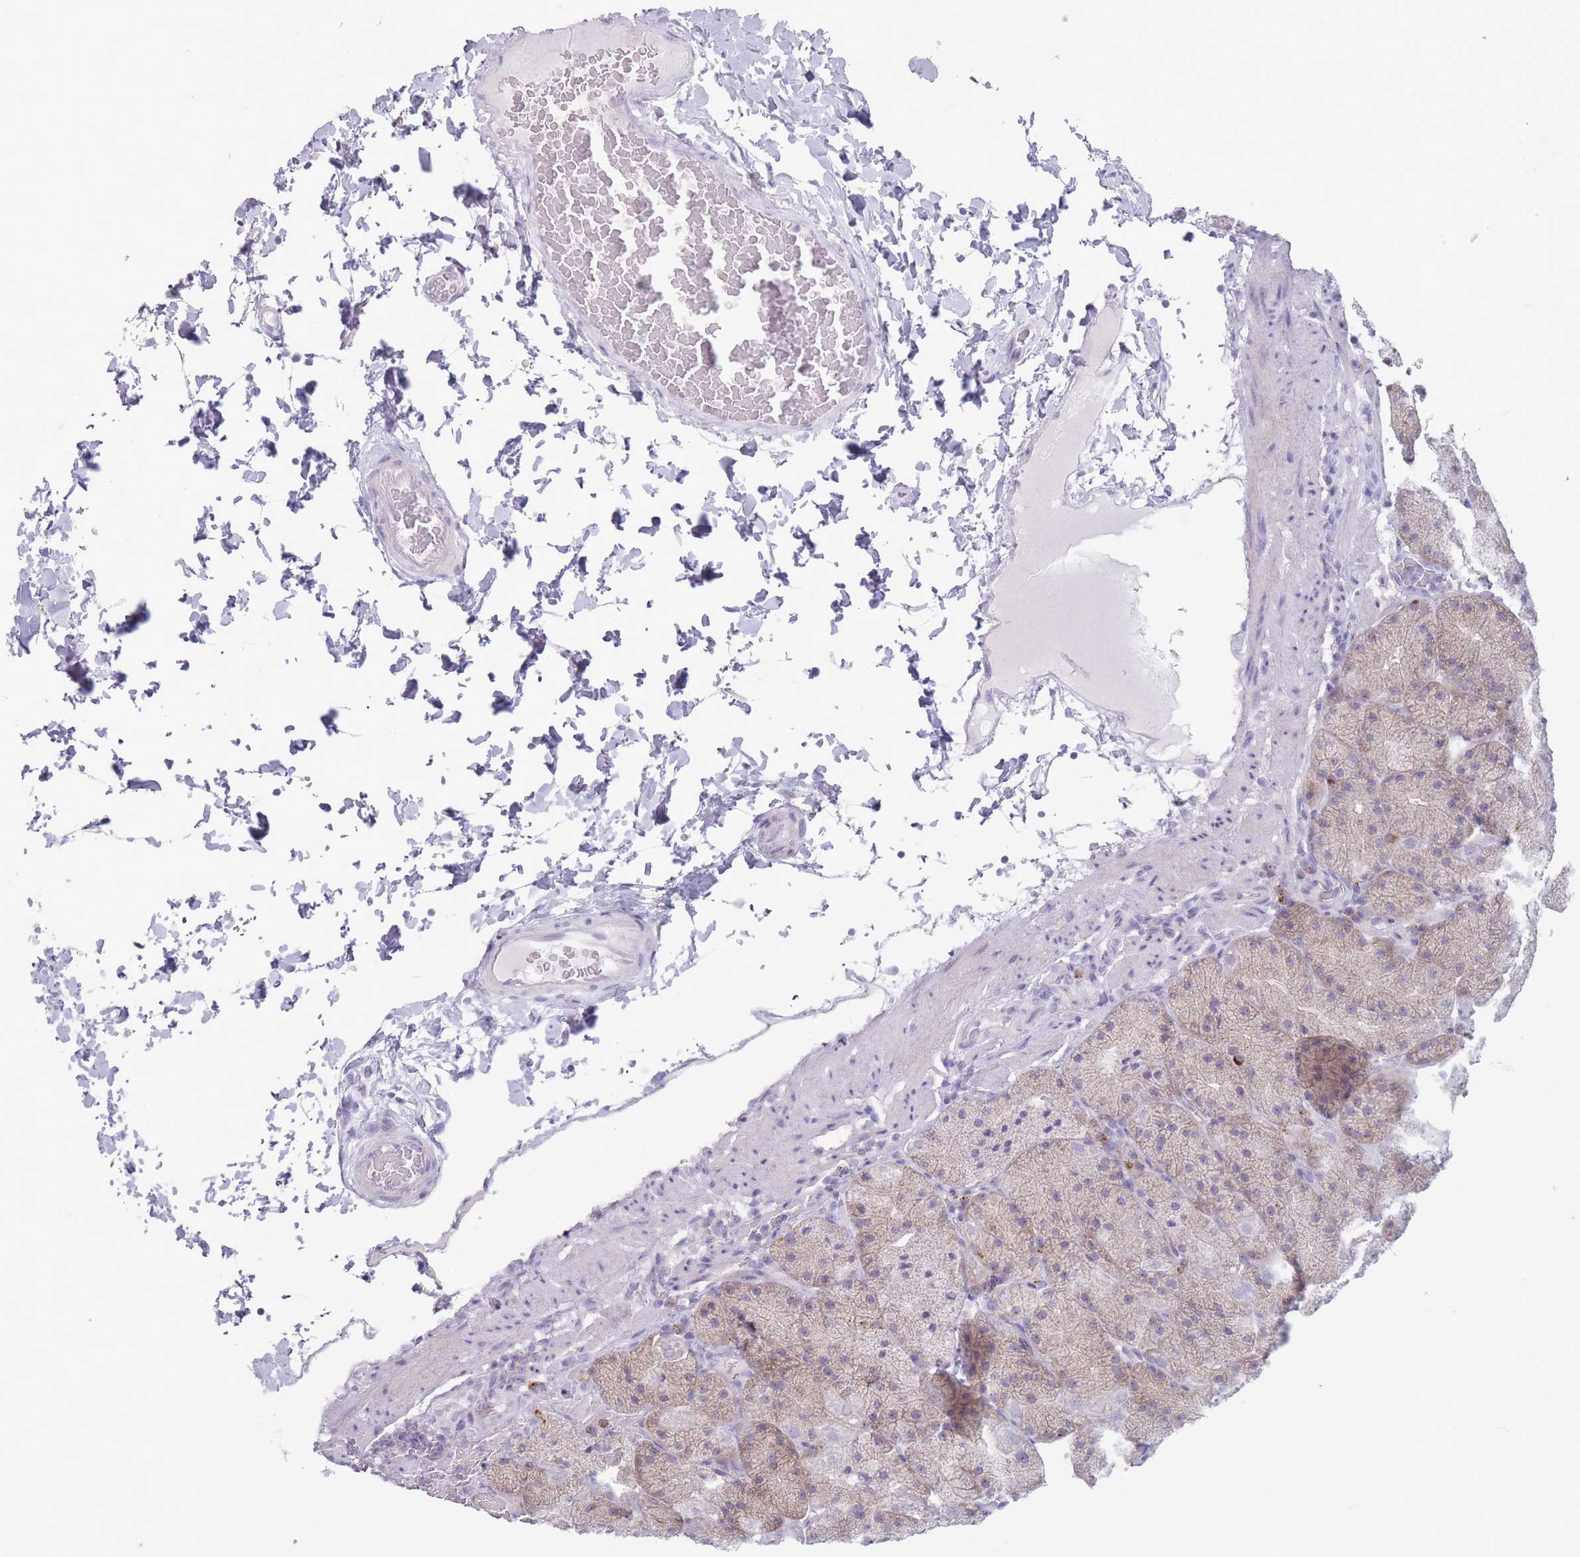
{"staining": {"intensity": "weak", "quantity": "<25%", "location": "cytoplasmic/membranous"}, "tissue": "stomach", "cell_type": "Glandular cells", "image_type": "normal", "snomed": [{"axis": "morphology", "description": "Normal tissue, NOS"}, {"axis": "topography", "description": "Stomach, upper"}, {"axis": "topography", "description": "Stomach, lower"}], "caption": "The micrograph displays no significant expression in glandular cells of stomach.", "gene": "PAIP2B", "patient": {"sex": "male", "age": 67}}